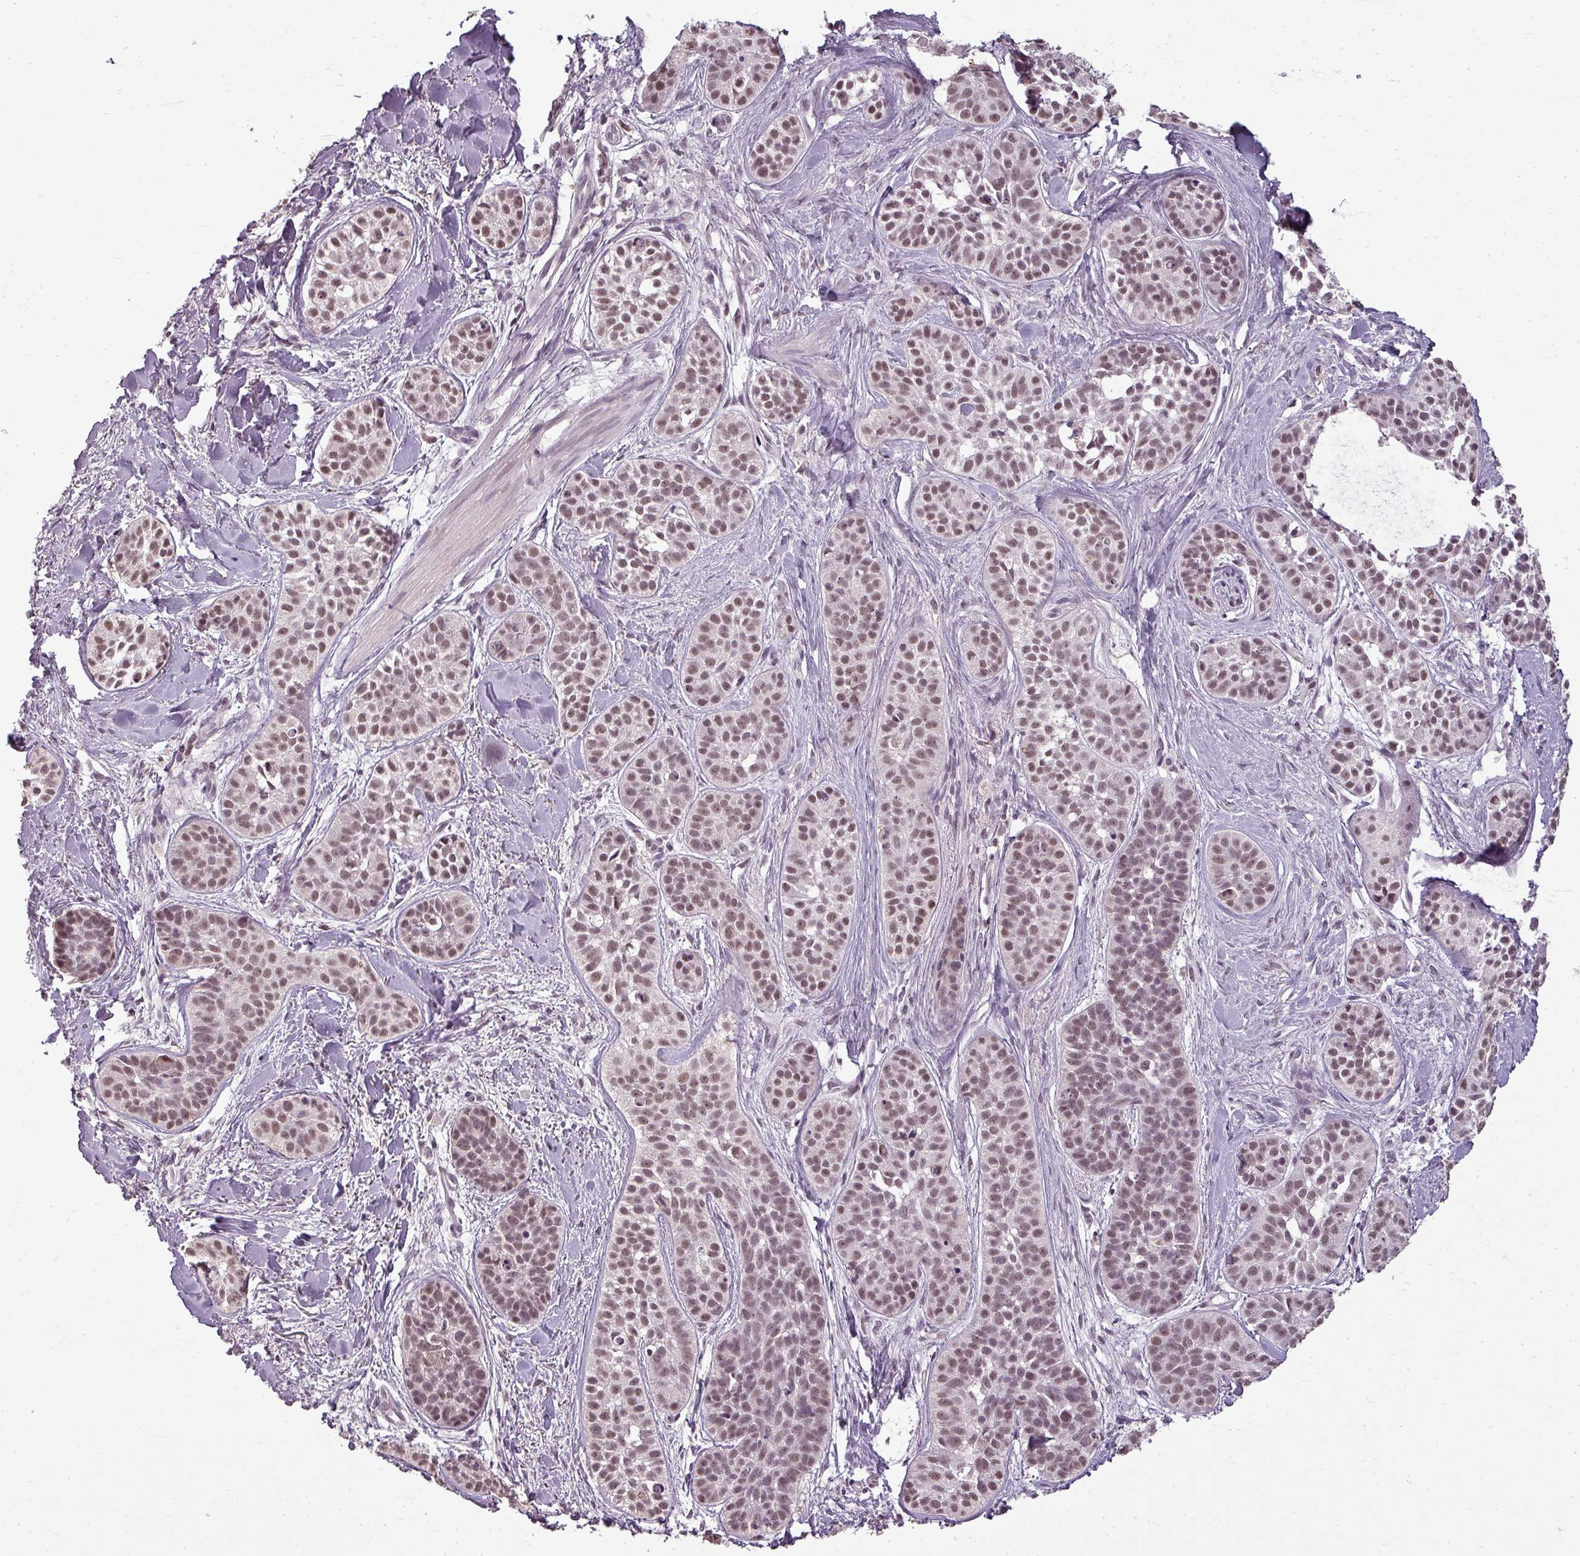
{"staining": {"intensity": "moderate", "quantity": ">75%", "location": "nuclear"}, "tissue": "skin cancer", "cell_type": "Tumor cells", "image_type": "cancer", "snomed": [{"axis": "morphology", "description": "Basal cell carcinoma"}, {"axis": "topography", "description": "Skin"}], "caption": "Immunohistochemical staining of human skin cancer (basal cell carcinoma) shows moderate nuclear protein expression in about >75% of tumor cells.", "gene": "BCAS3", "patient": {"sex": "male", "age": 52}}